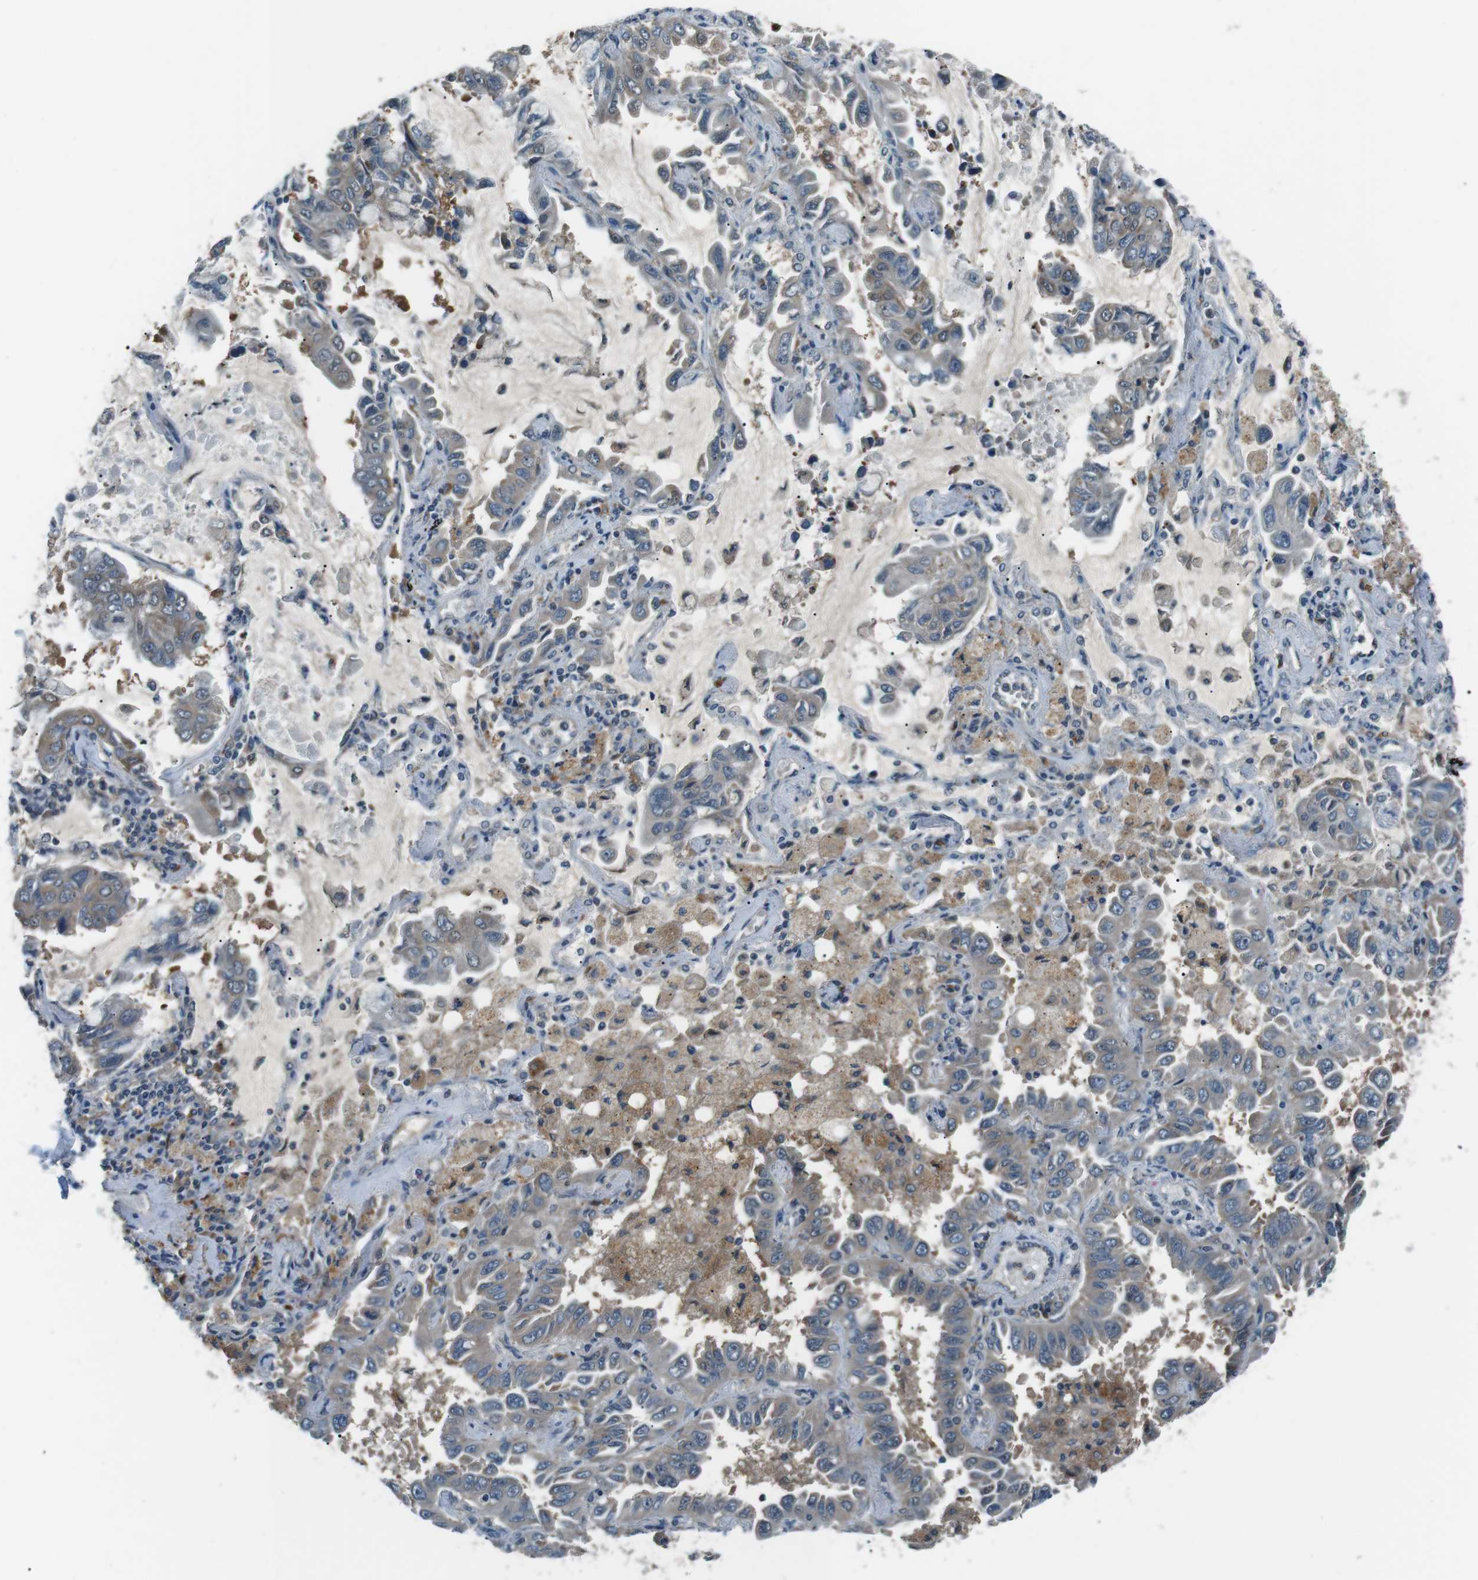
{"staining": {"intensity": "negative", "quantity": "none", "location": "none"}, "tissue": "lung cancer", "cell_type": "Tumor cells", "image_type": "cancer", "snomed": [{"axis": "morphology", "description": "Adenocarcinoma, NOS"}, {"axis": "topography", "description": "Lung"}], "caption": "Tumor cells show no significant positivity in lung cancer.", "gene": "LRIG2", "patient": {"sex": "male", "age": 64}}